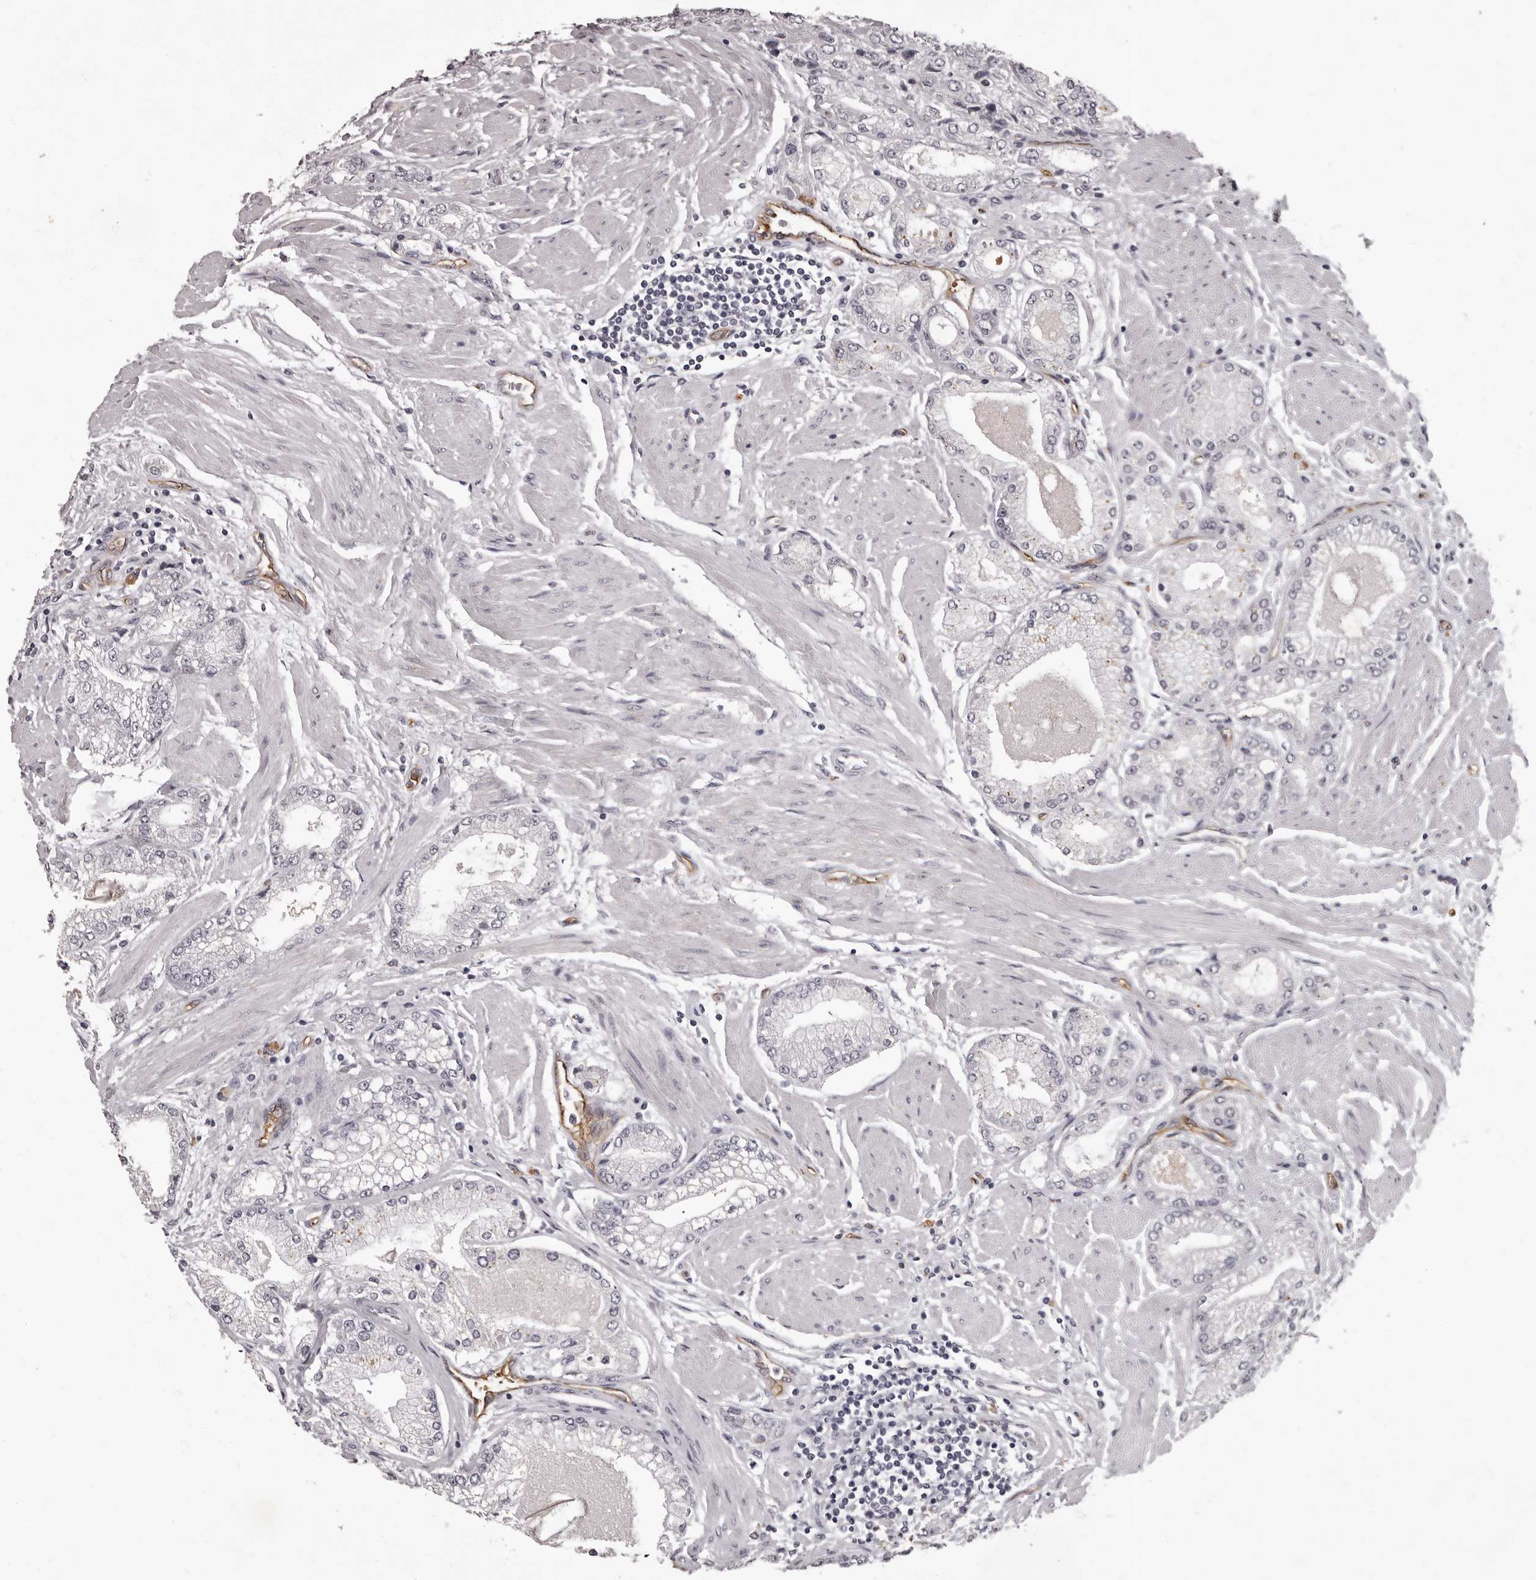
{"staining": {"intensity": "negative", "quantity": "none", "location": "none"}, "tissue": "prostate cancer", "cell_type": "Tumor cells", "image_type": "cancer", "snomed": [{"axis": "morphology", "description": "Adenocarcinoma, High grade"}, {"axis": "topography", "description": "Prostate"}], "caption": "Prostate adenocarcinoma (high-grade) was stained to show a protein in brown. There is no significant staining in tumor cells.", "gene": "GPR78", "patient": {"sex": "male", "age": 50}}